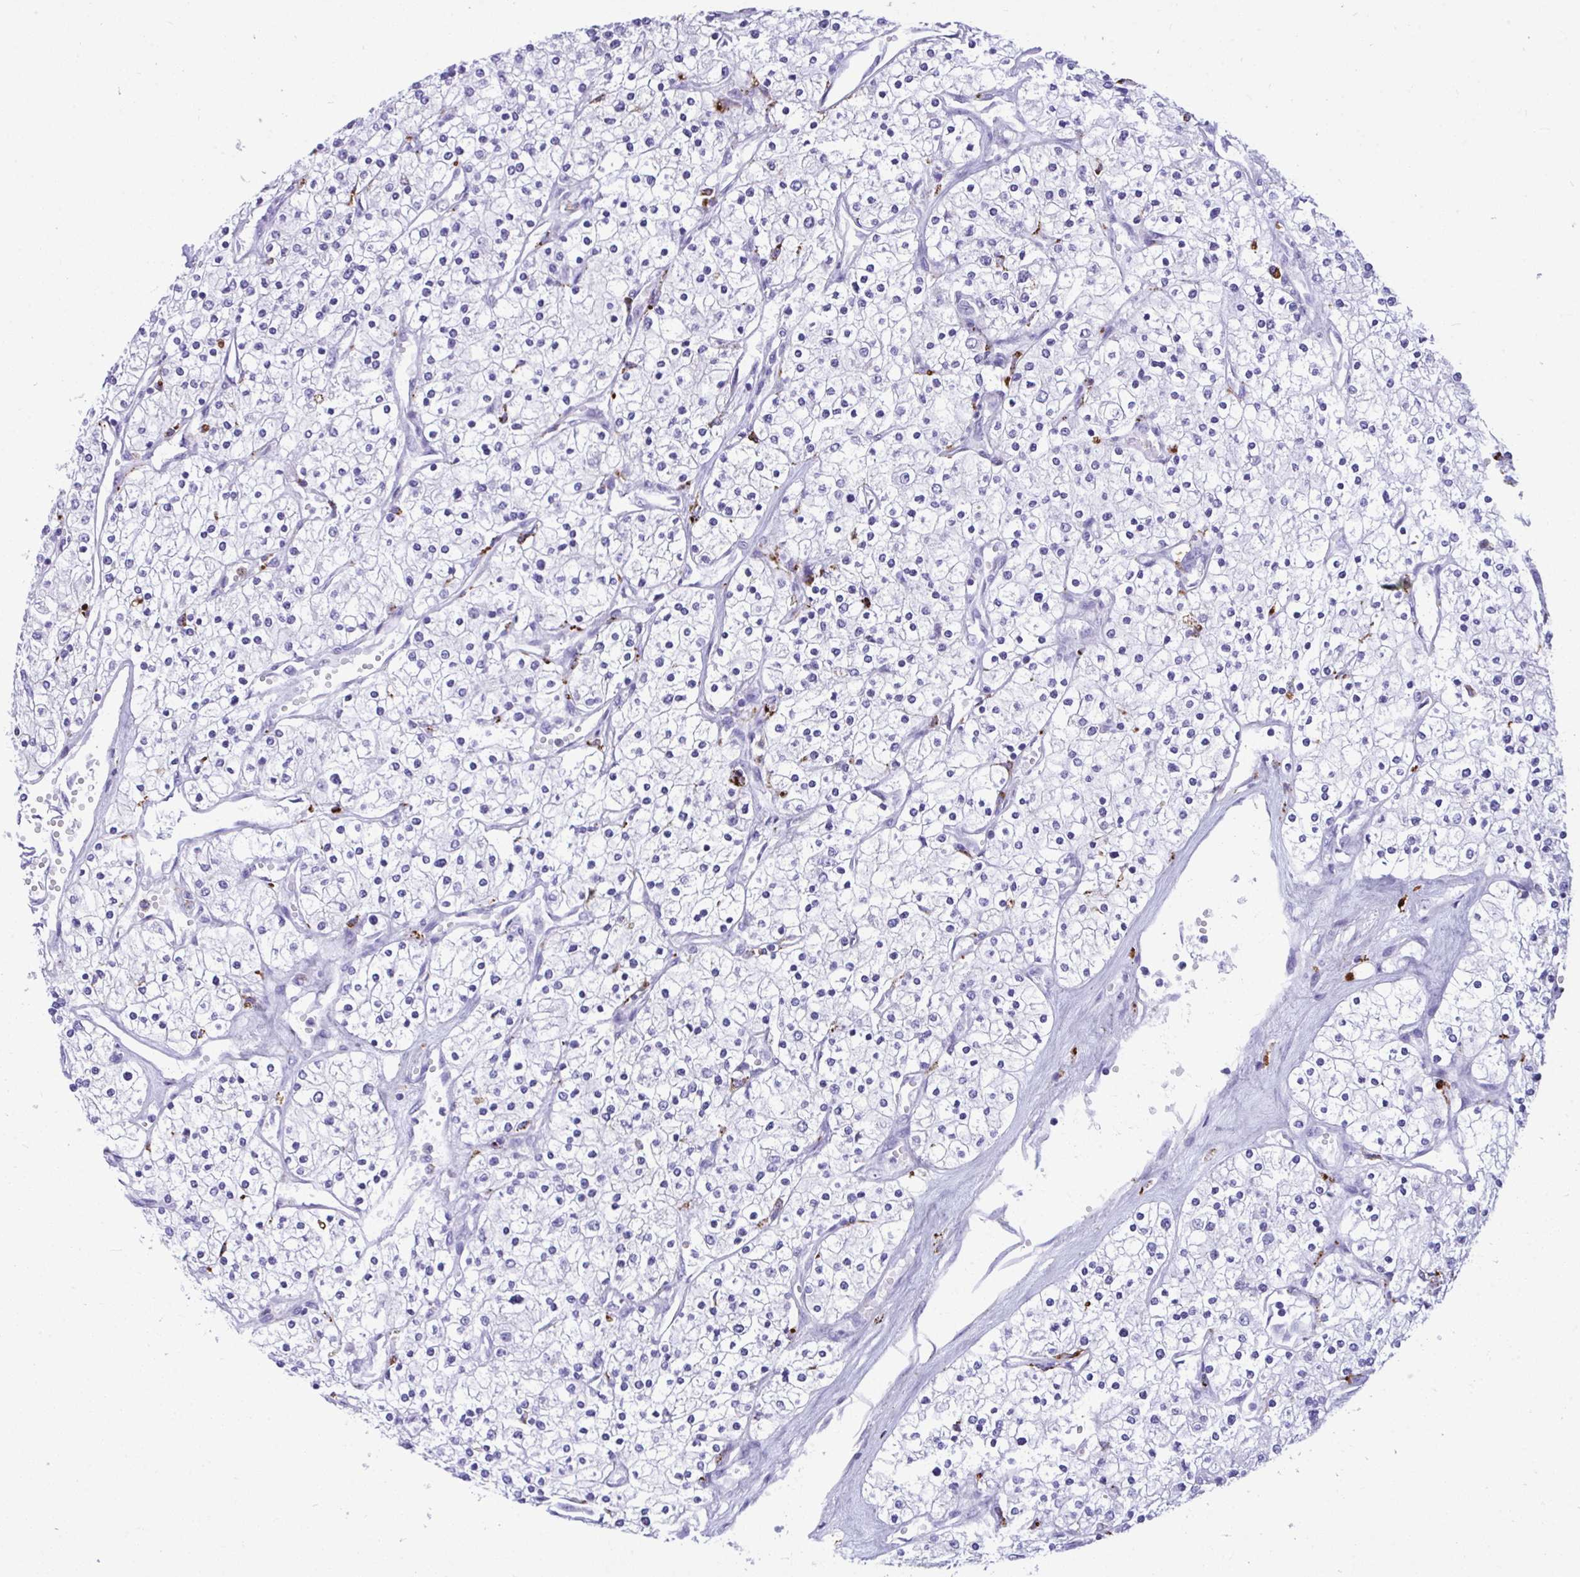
{"staining": {"intensity": "negative", "quantity": "none", "location": "none"}, "tissue": "renal cancer", "cell_type": "Tumor cells", "image_type": "cancer", "snomed": [{"axis": "morphology", "description": "Adenocarcinoma, NOS"}, {"axis": "topography", "description": "Kidney"}], "caption": "This image is of adenocarcinoma (renal) stained with immunohistochemistry to label a protein in brown with the nuclei are counter-stained blue. There is no expression in tumor cells.", "gene": "CPVL", "patient": {"sex": "male", "age": 80}}